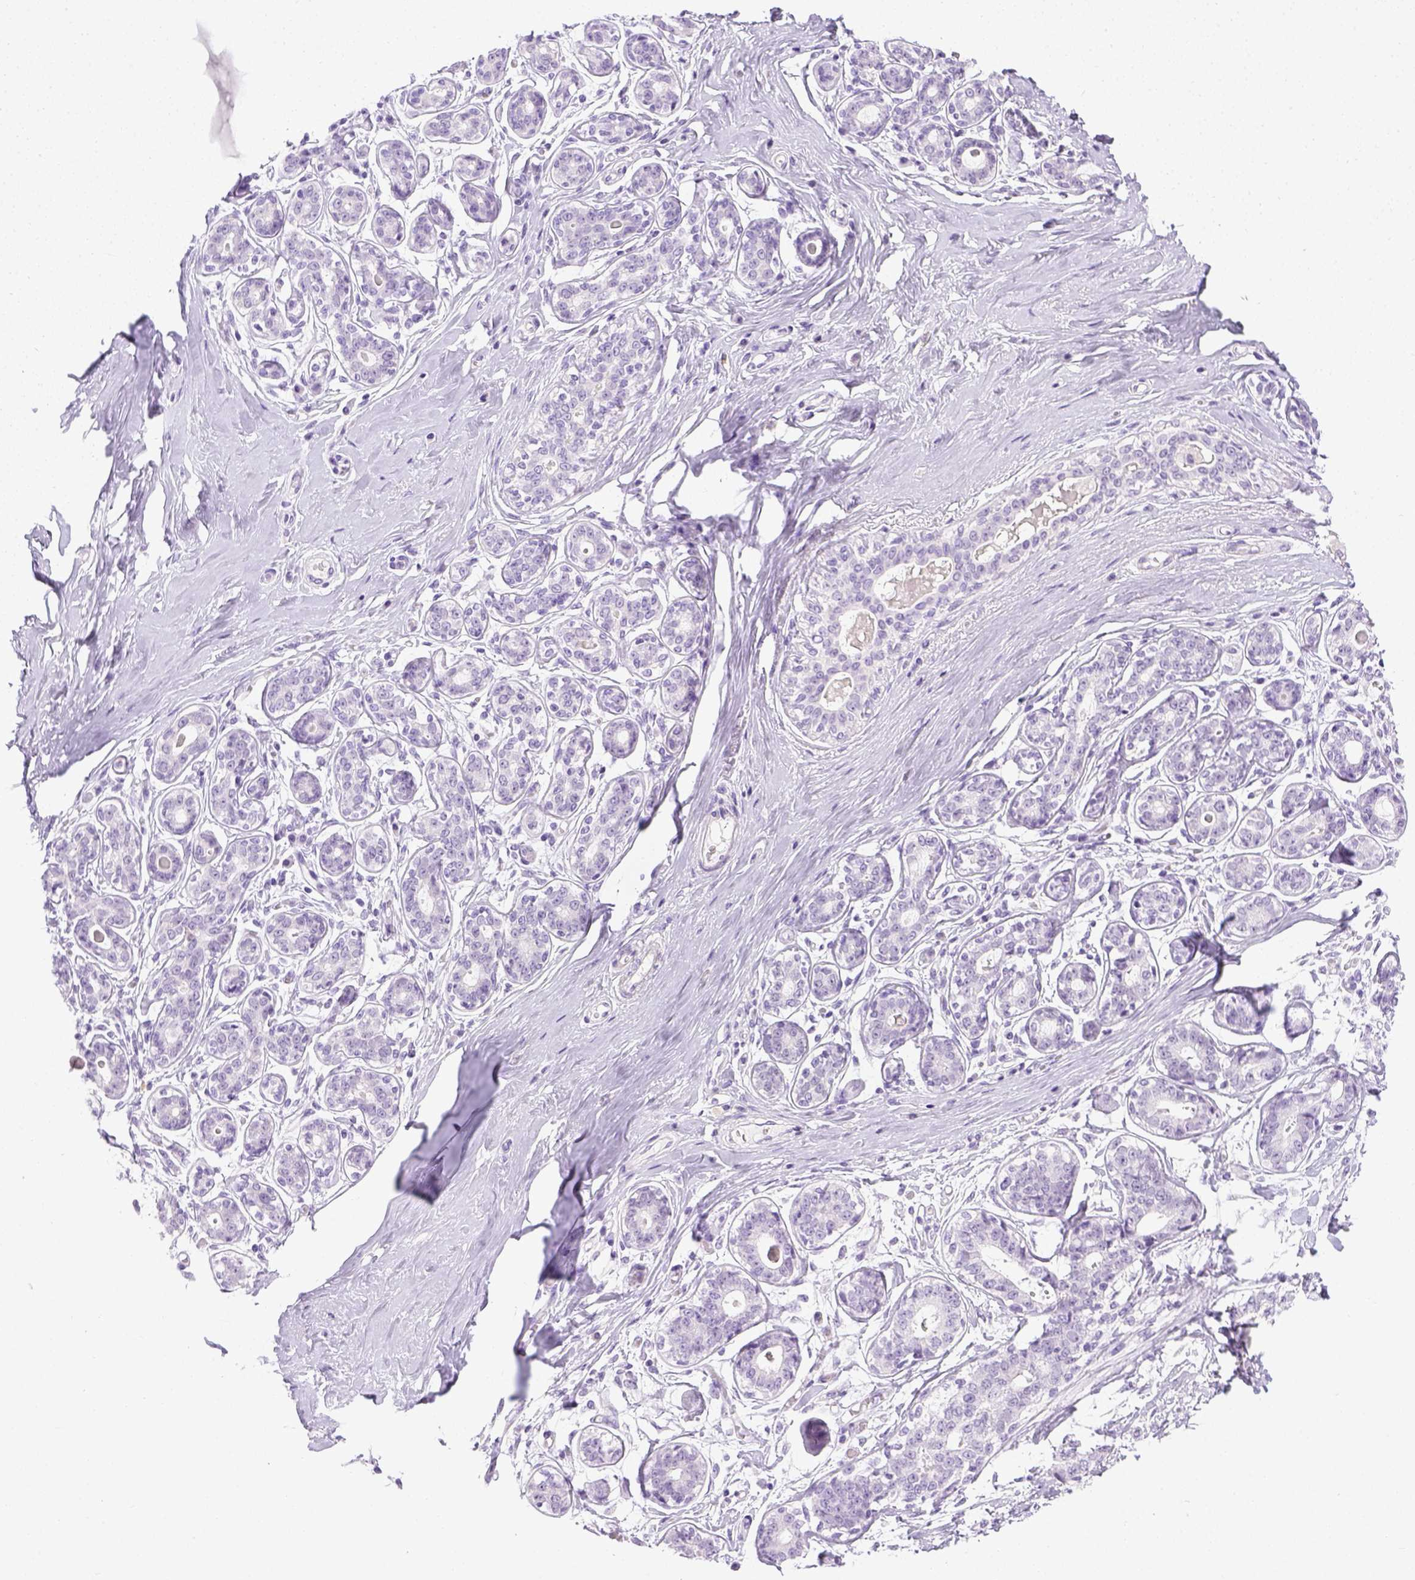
{"staining": {"intensity": "negative", "quantity": "none", "location": "none"}, "tissue": "breast", "cell_type": "Adipocytes", "image_type": "normal", "snomed": [{"axis": "morphology", "description": "Normal tissue, NOS"}, {"axis": "topography", "description": "Skin"}, {"axis": "topography", "description": "Breast"}], "caption": "Adipocytes show no significant expression in benign breast. (DAB (3,3'-diaminobenzidine) immunohistochemistry (IHC) with hematoxylin counter stain).", "gene": "LGSN", "patient": {"sex": "female", "age": 43}}